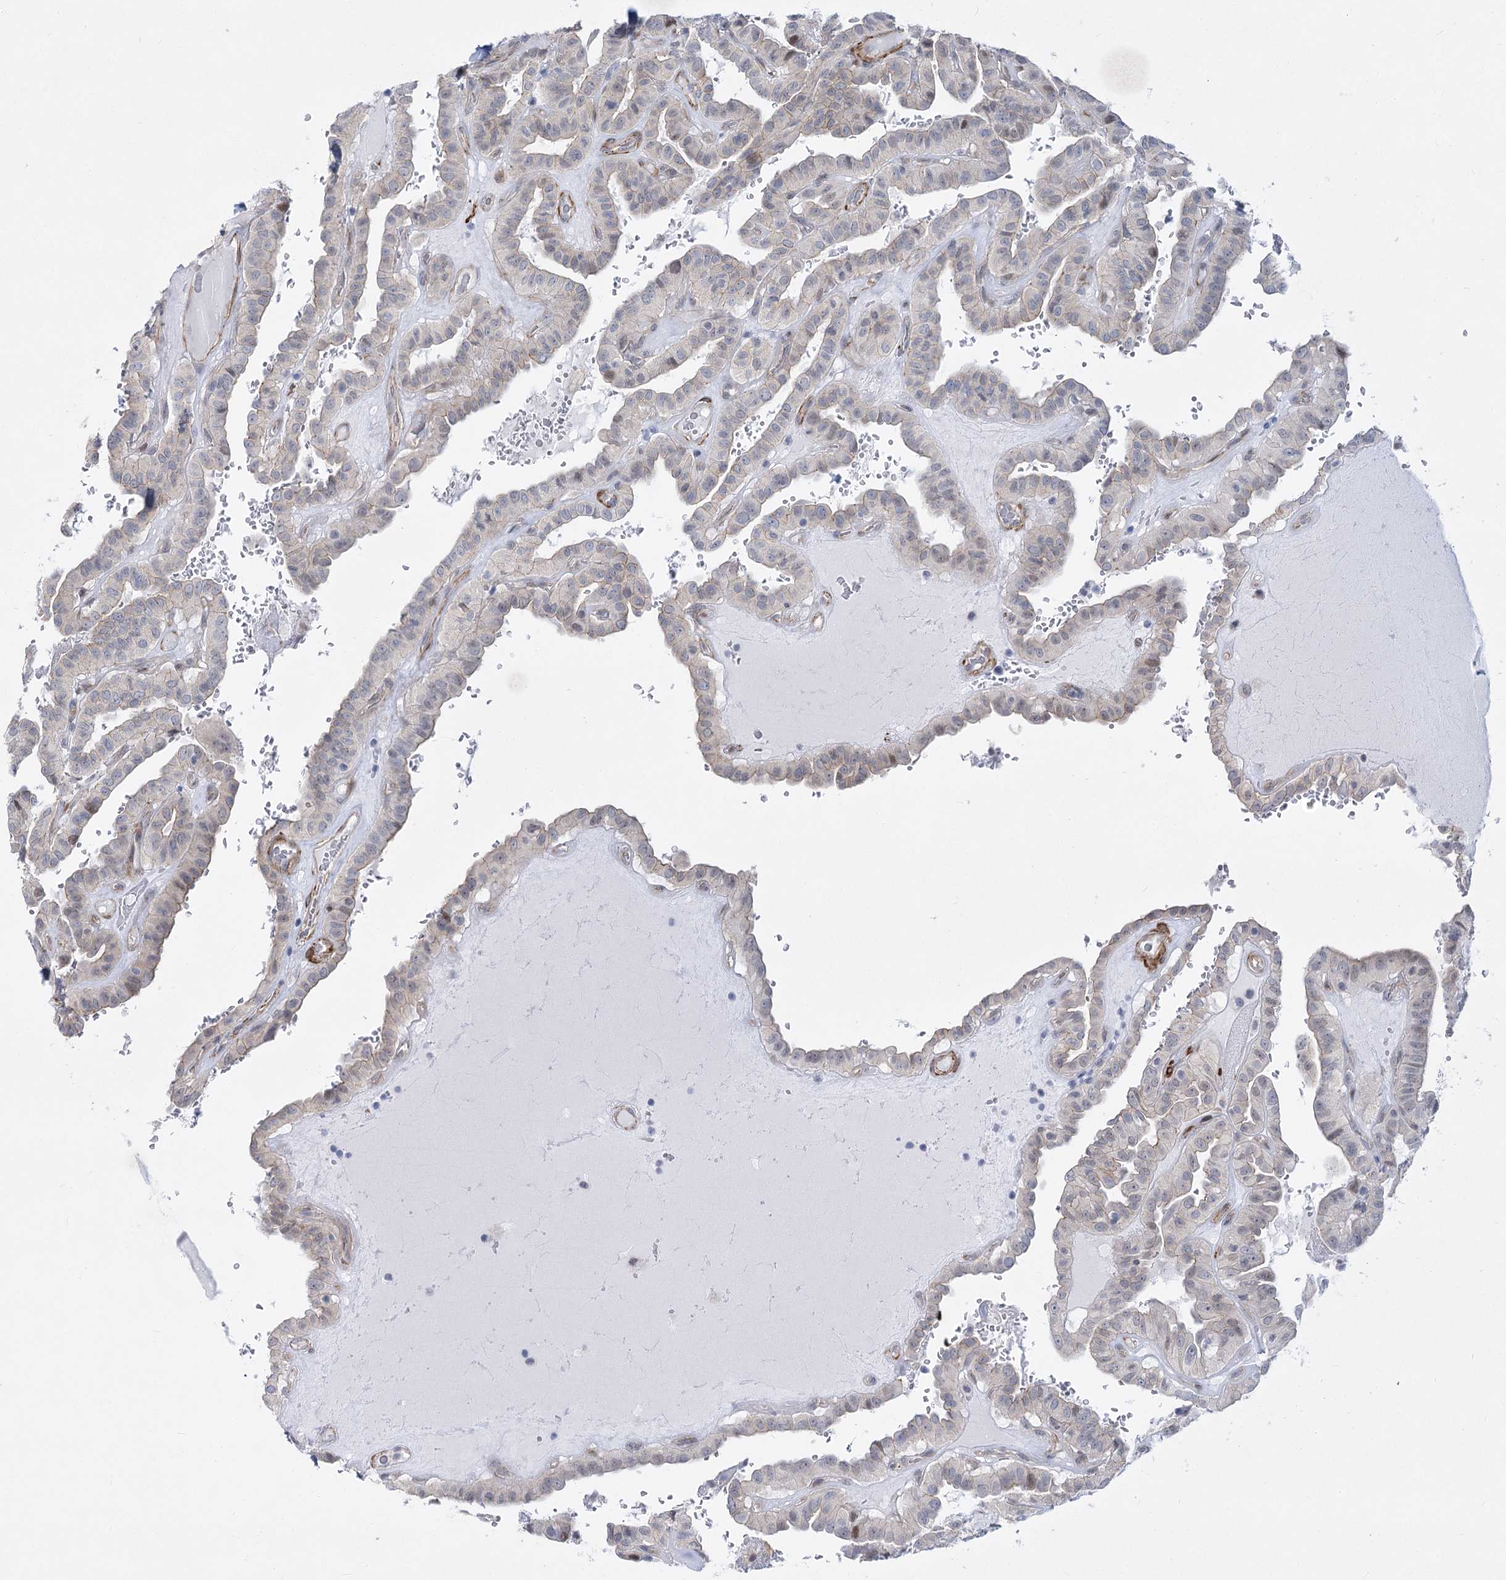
{"staining": {"intensity": "negative", "quantity": "none", "location": "none"}, "tissue": "thyroid cancer", "cell_type": "Tumor cells", "image_type": "cancer", "snomed": [{"axis": "morphology", "description": "Papillary adenocarcinoma, NOS"}, {"axis": "topography", "description": "Thyroid gland"}], "caption": "High magnification brightfield microscopy of thyroid papillary adenocarcinoma stained with DAB (brown) and counterstained with hematoxylin (blue): tumor cells show no significant staining.", "gene": "ARSI", "patient": {"sex": "male", "age": 77}}